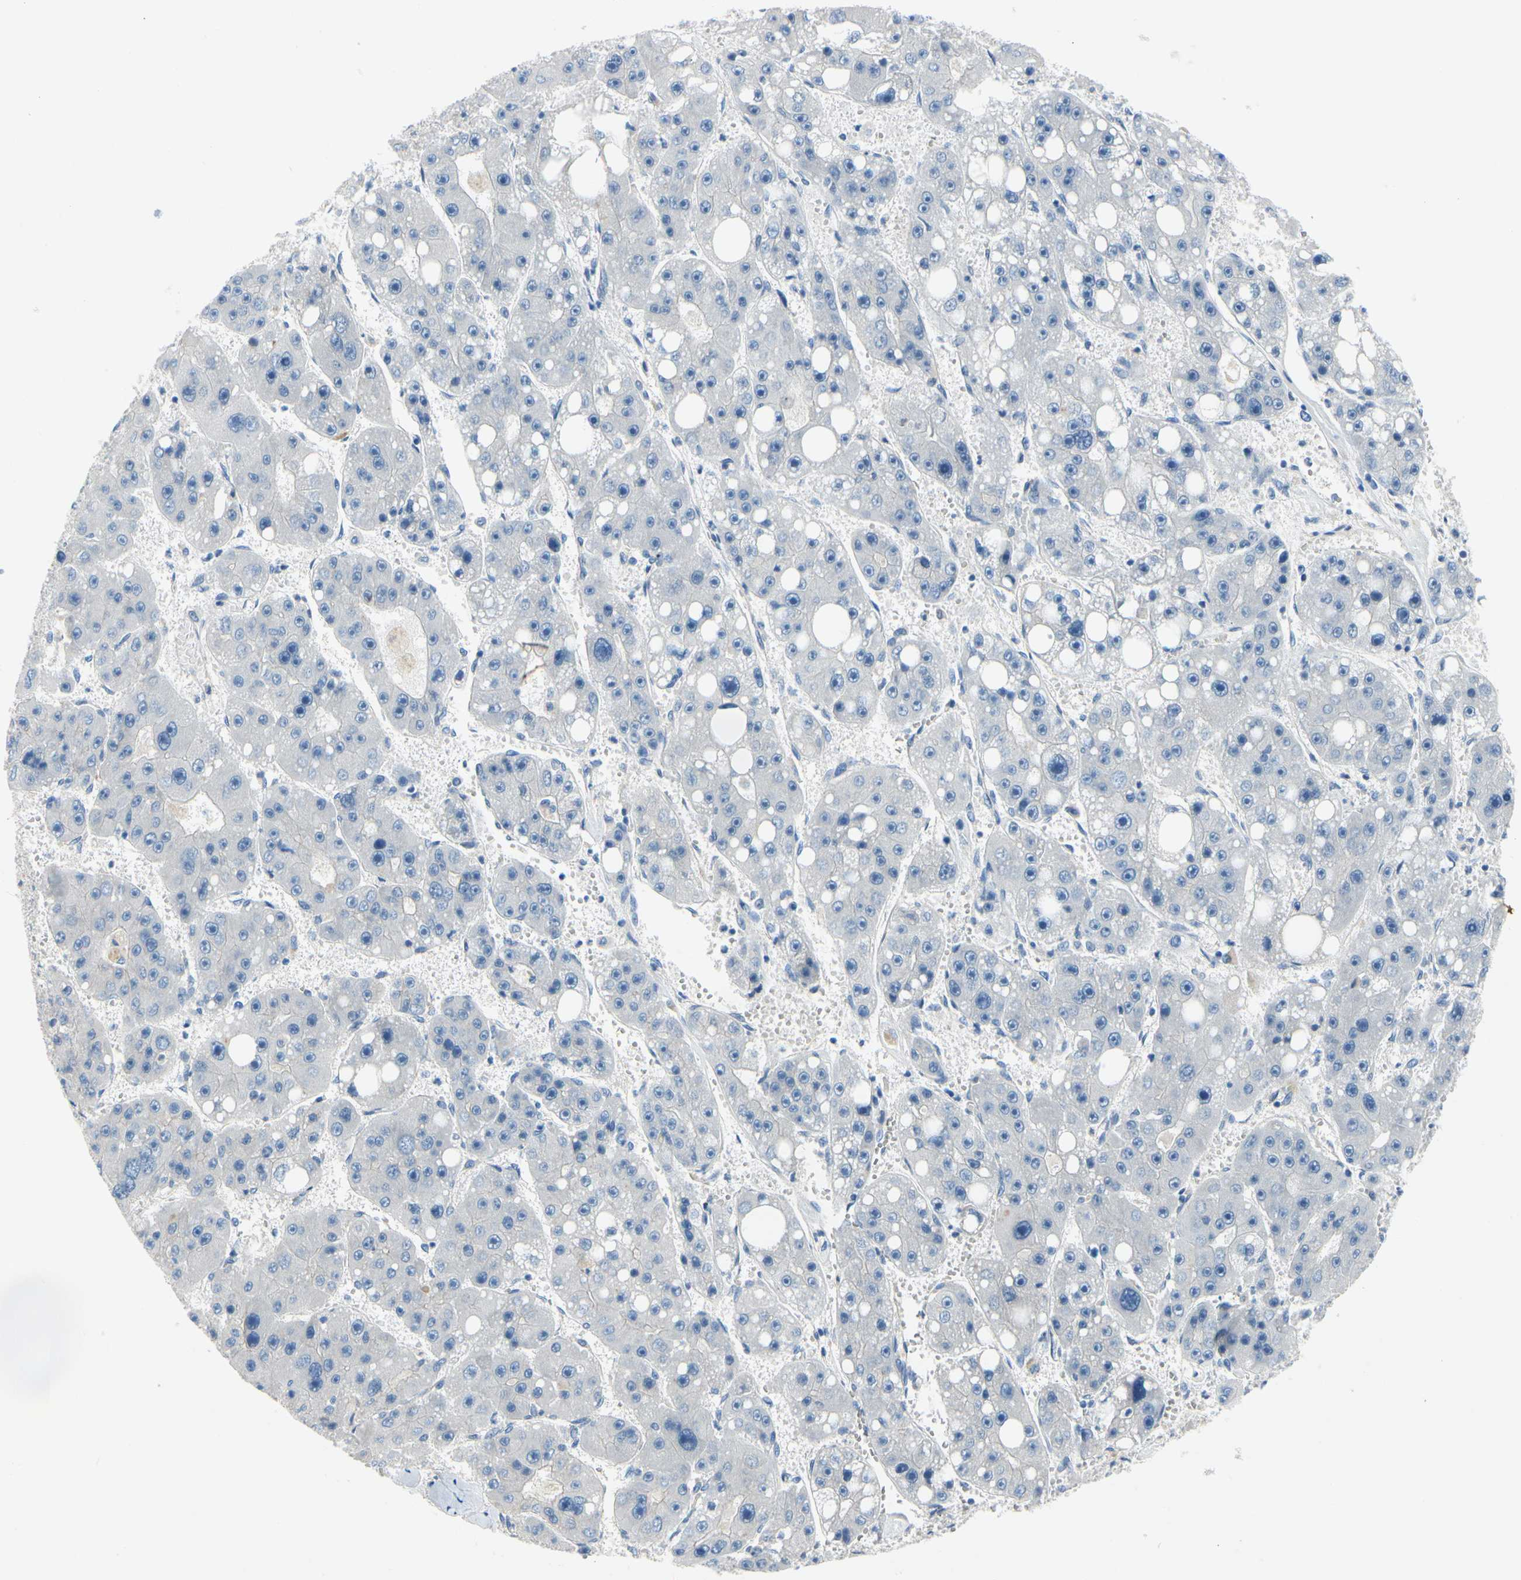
{"staining": {"intensity": "negative", "quantity": "none", "location": "none"}, "tissue": "liver cancer", "cell_type": "Tumor cells", "image_type": "cancer", "snomed": [{"axis": "morphology", "description": "Carcinoma, Hepatocellular, NOS"}, {"axis": "topography", "description": "Liver"}], "caption": "Micrograph shows no protein expression in tumor cells of hepatocellular carcinoma (liver) tissue.", "gene": "CA14", "patient": {"sex": "female", "age": 61}}